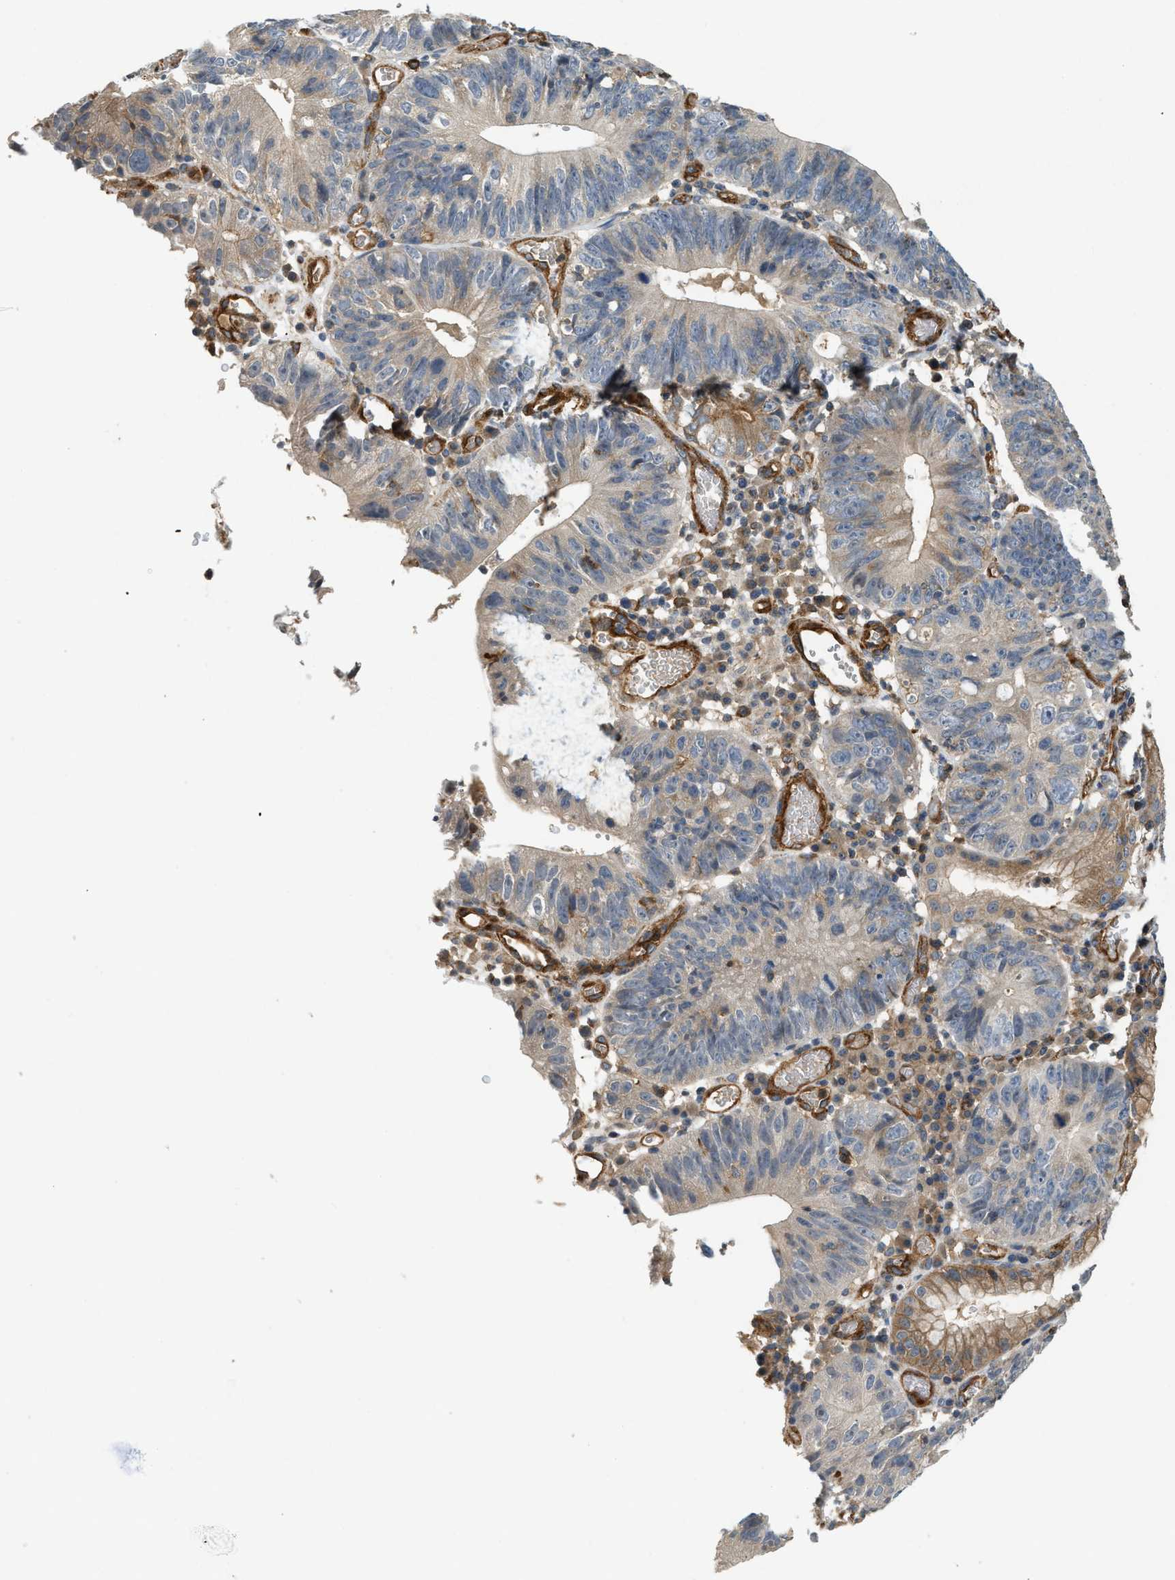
{"staining": {"intensity": "moderate", "quantity": "<25%", "location": "cytoplasmic/membranous"}, "tissue": "stomach cancer", "cell_type": "Tumor cells", "image_type": "cancer", "snomed": [{"axis": "morphology", "description": "Adenocarcinoma, NOS"}, {"axis": "topography", "description": "Stomach"}], "caption": "This image shows immunohistochemistry (IHC) staining of human adenocarcinoma (stomach), with low moderate cytoplasmic/membranous staining in approximately <25% of tumor cells.", "gene": "HIP1", "patient": {"sex": "male", "age": 59}}